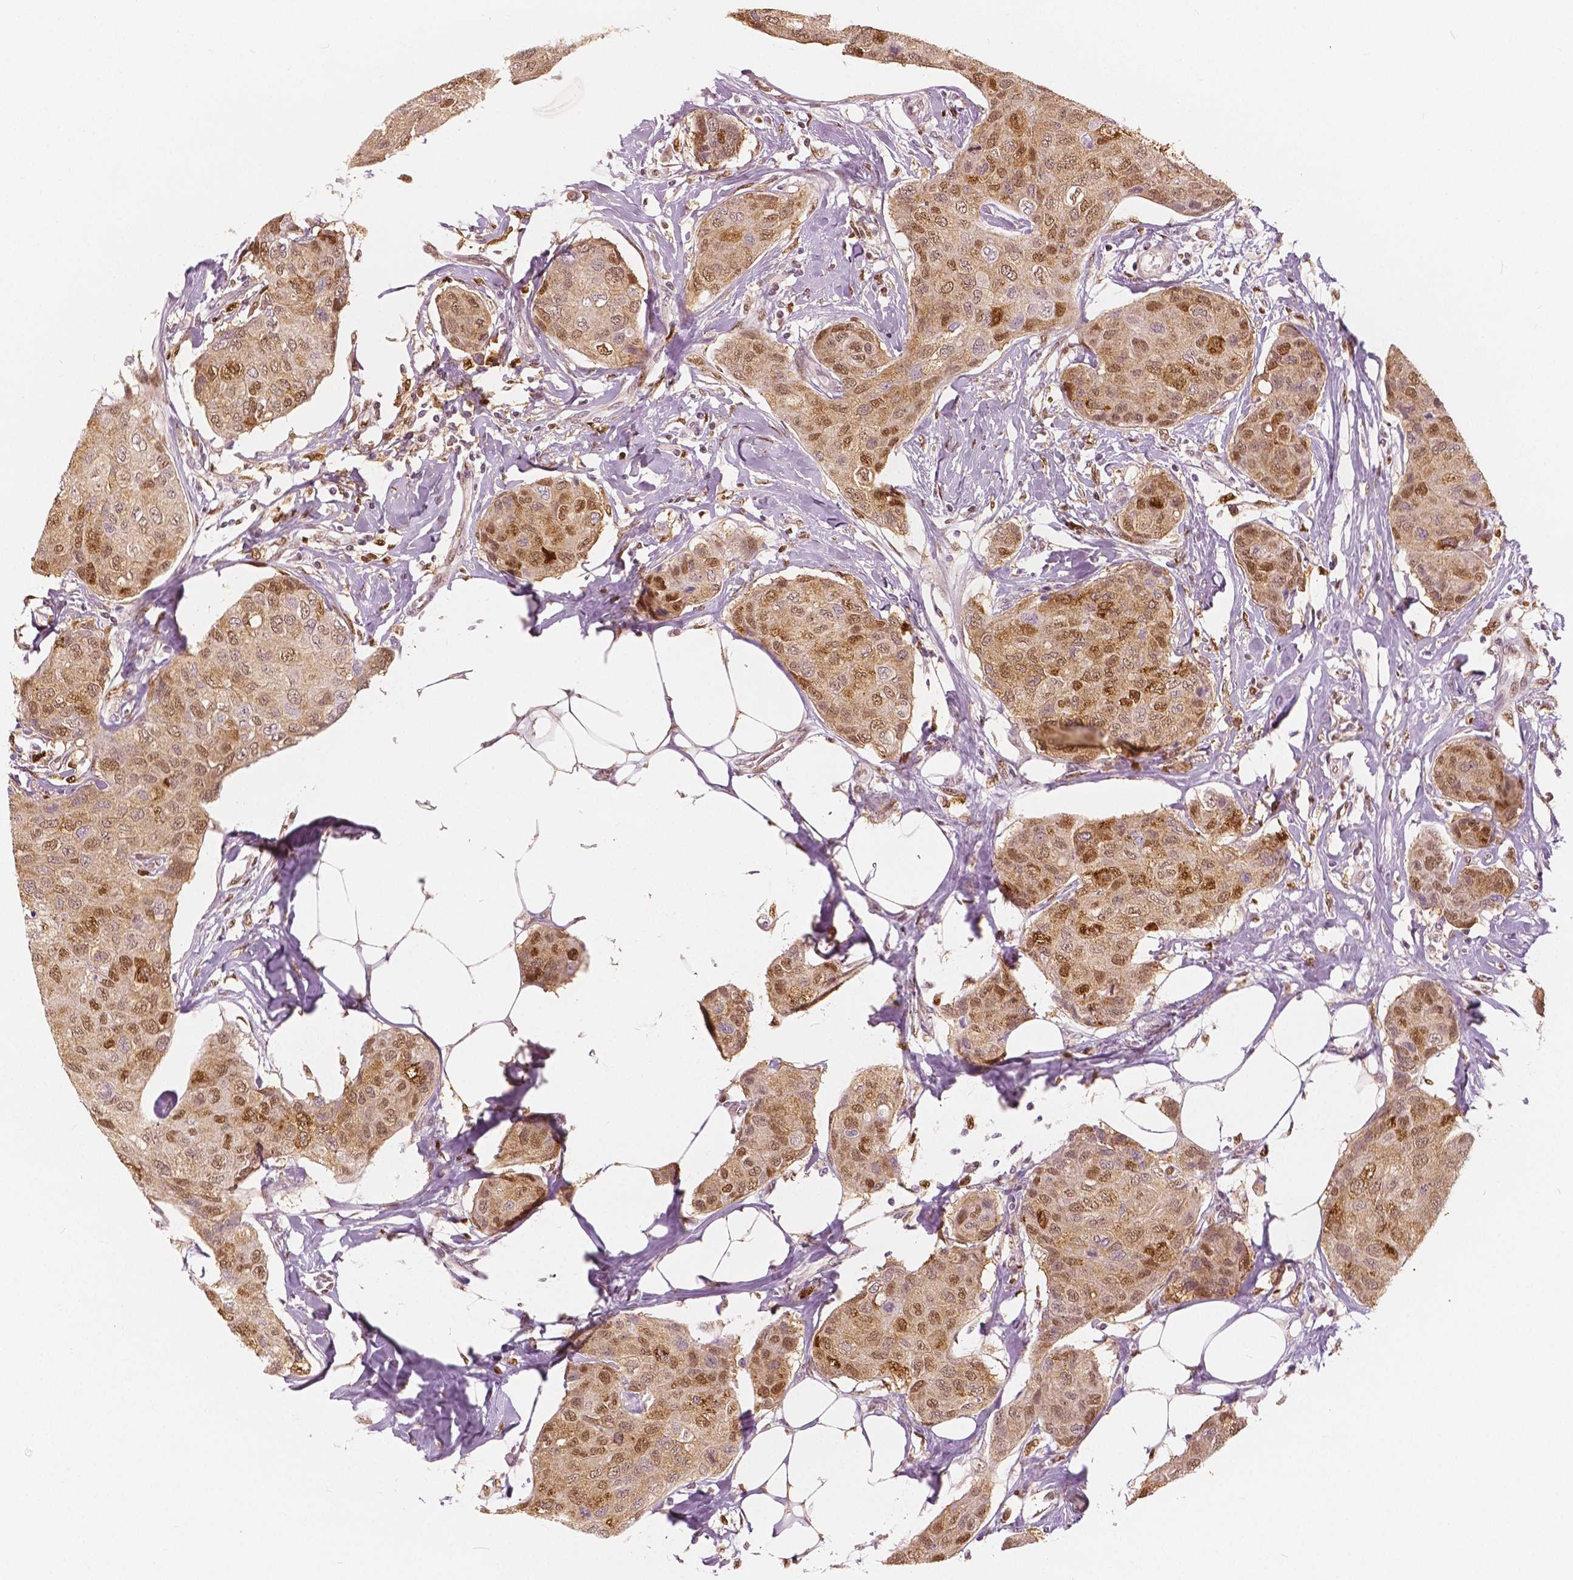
{"staining": {"intensity": "moderate", "quantity": ">75%", "location": "cytoplasmic/membranous,nuclear"}, "tissue": "breast cancer", "cell_type": "Tumor cells", "image_type": "cancer", "snomed": [{"axis": "morphology", "description": "Duct carcinoma"}, {"axis": "topography", "description": "Breast"}], "caption": "Moderate cytoplasmic/membranous and nuclear staining for a protein is appreciated in about >75% of tumor cells of breast cancer using immunohistochemistry.", "gene": "SQSTM1", "patient": {"sex": "female", "age": 80}}